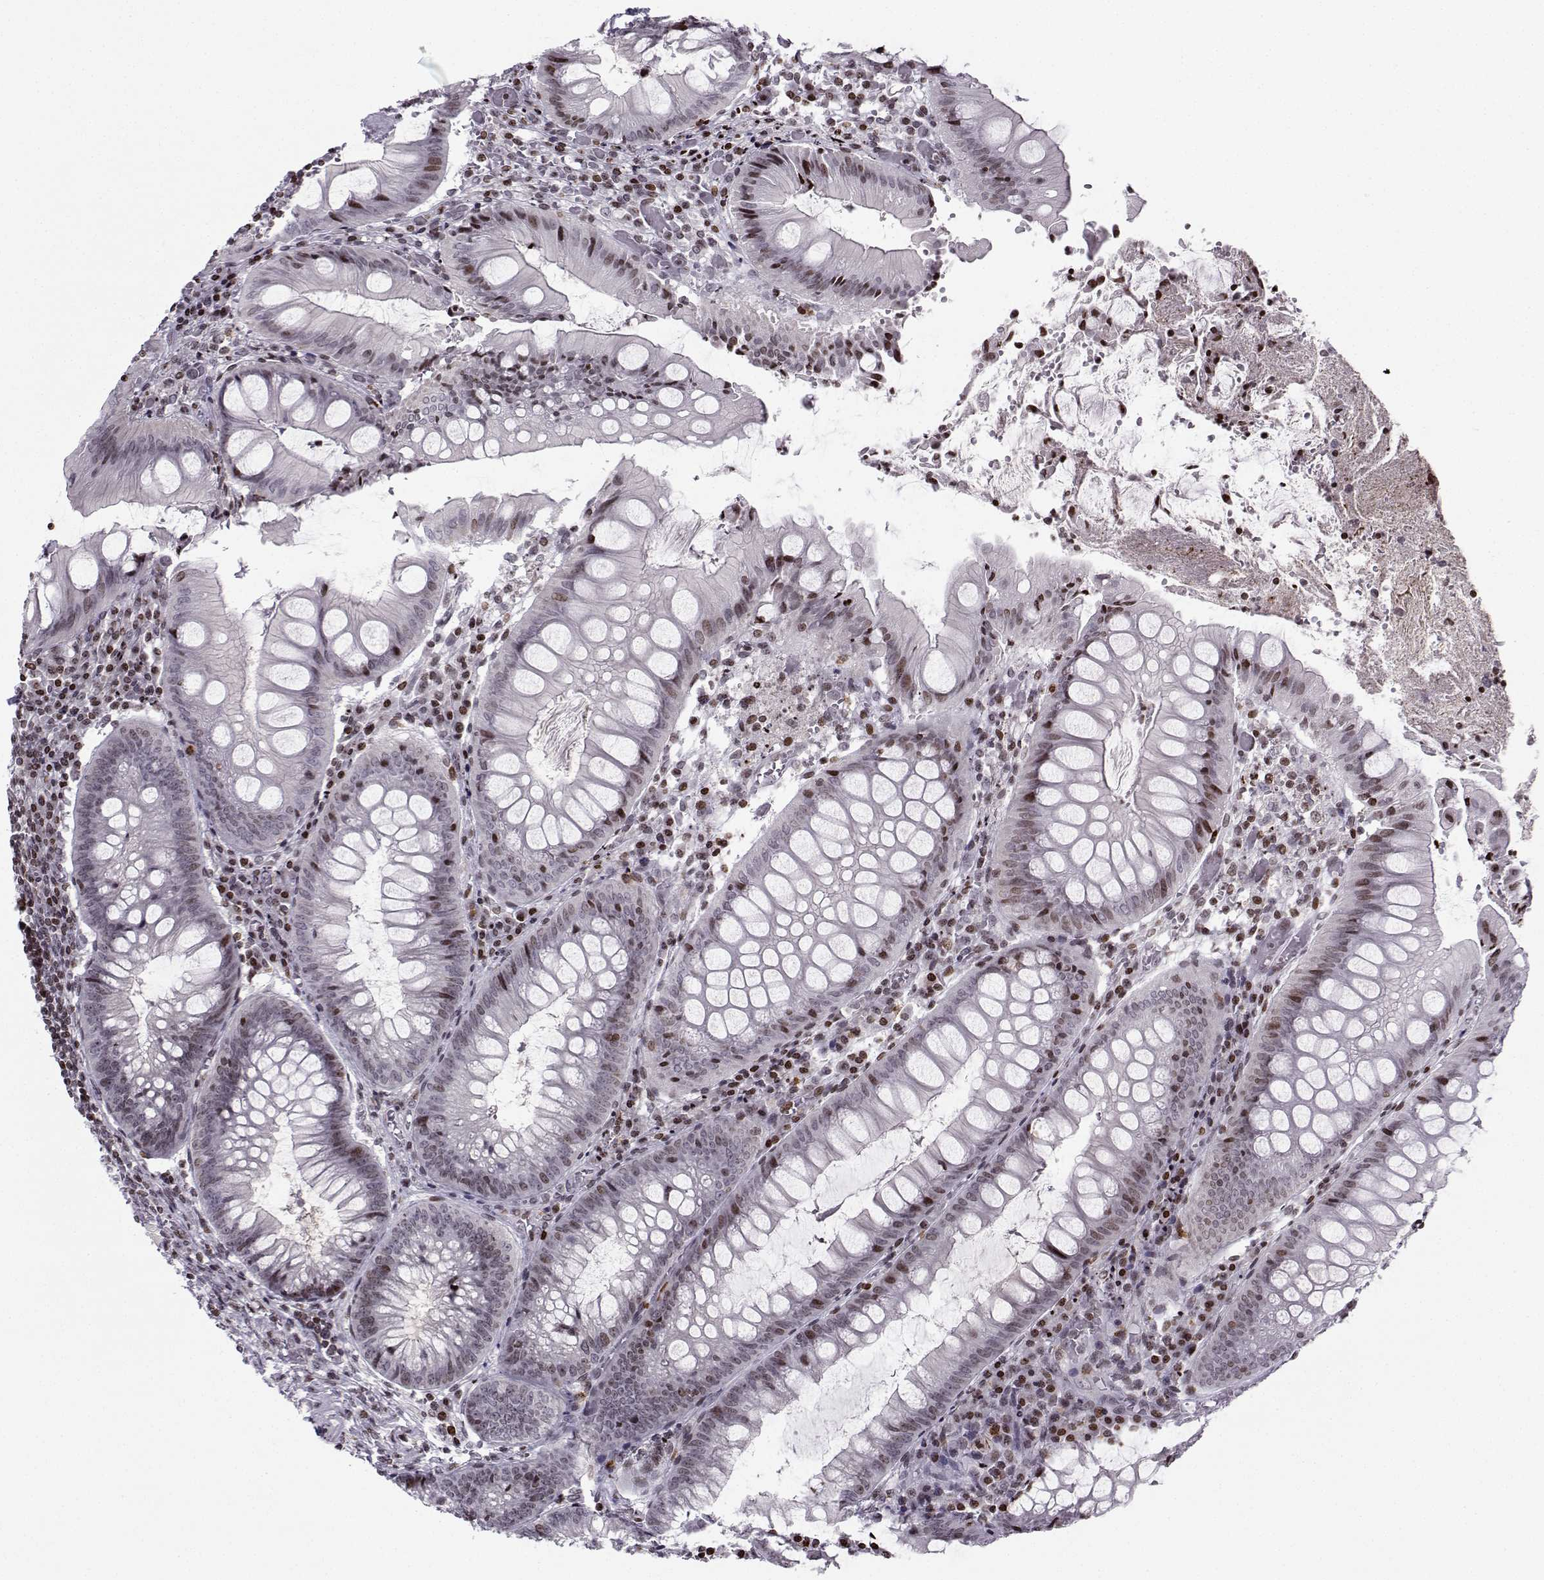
{"staining": {"intensity": "moderate", "quantity": "<25%", "location": "nuclear"}, "tissue": "appendix", "cell_type": "Glandular cells", "image_type": "normal", "snomed": [{"axis": "morphology", "description": "Normal tissue, NOS"}, {"axis": "morphology", "description": "Inflammation, NOS"}, {"axis": "topography", "description": "Appendix"}], "caption": "Protein analysis of benign appendix exhibits moderate nuclear expression in about <25% of glandular cells.", "gene": "ZNF19", "patient": {"sex": "male", "age": 16}}